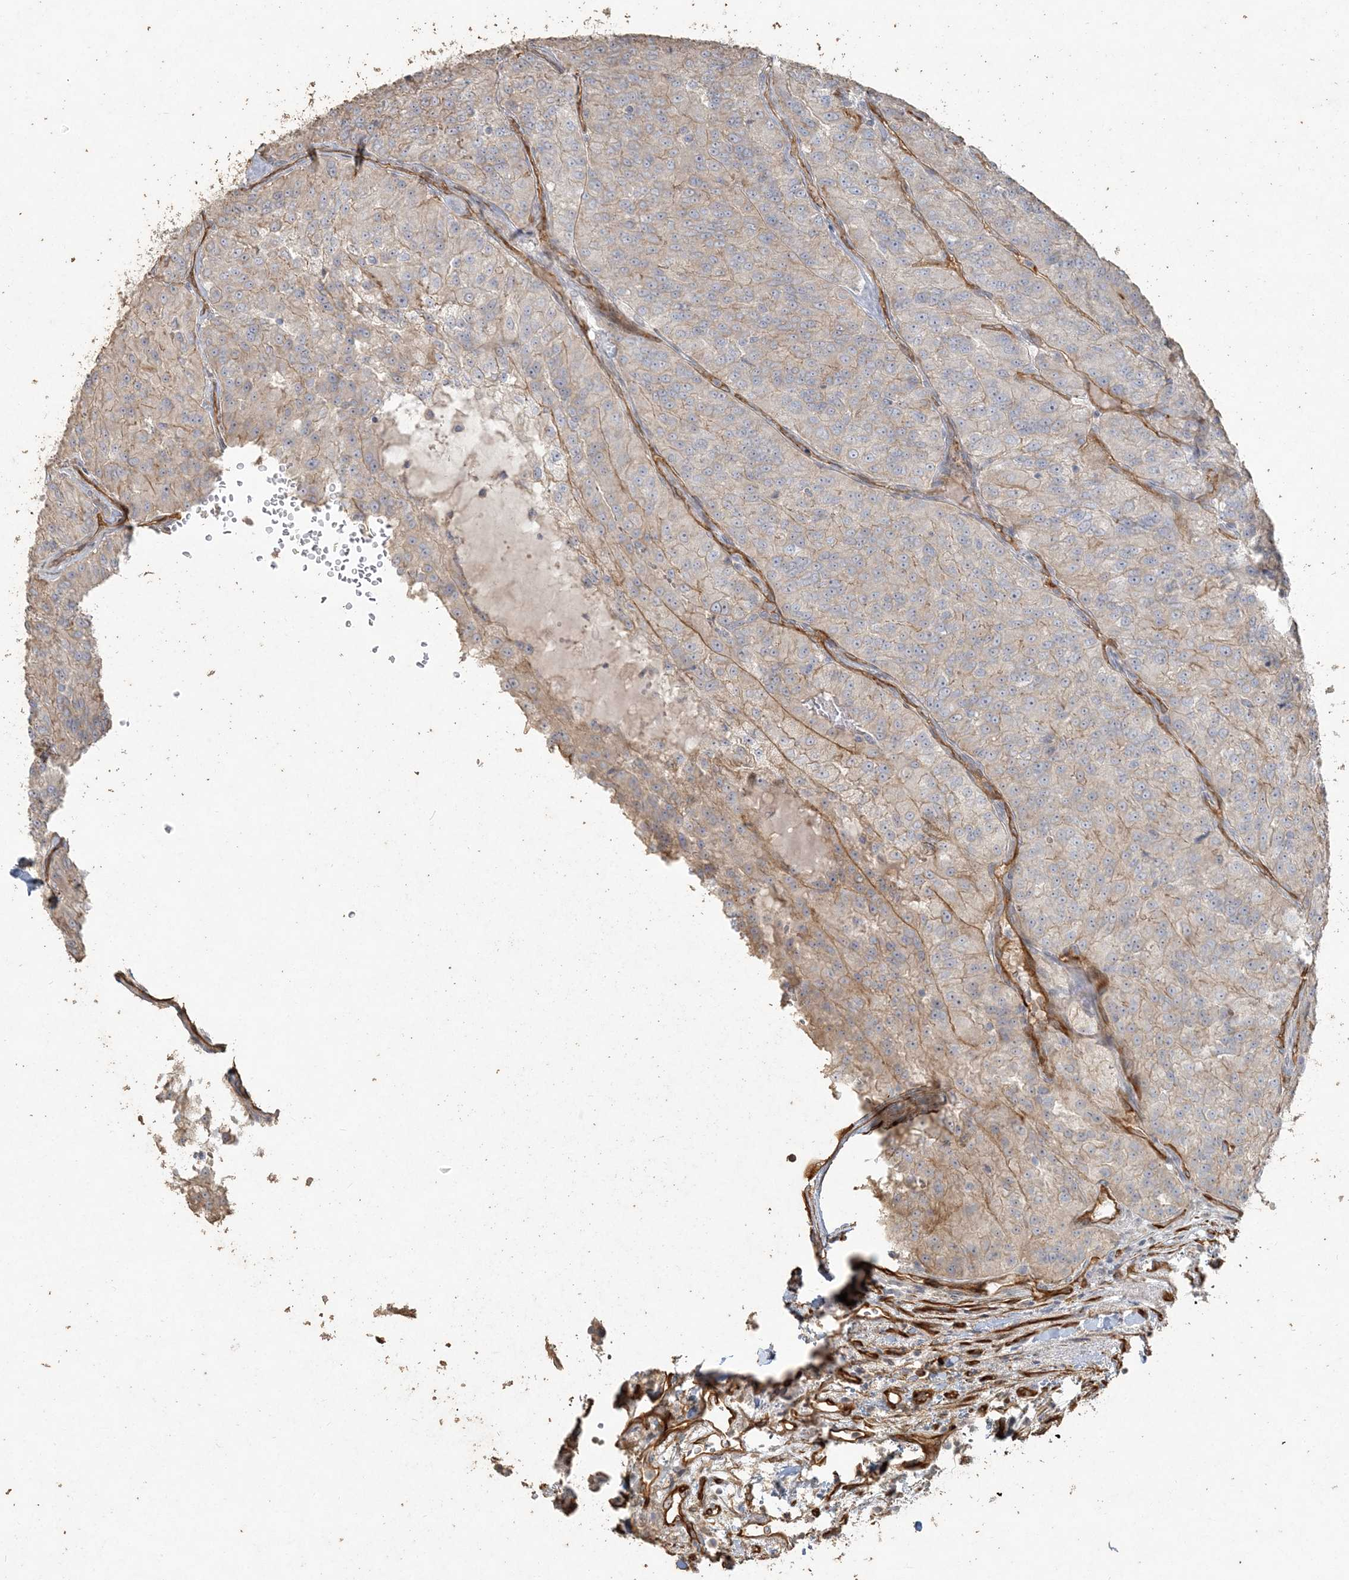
{"staining": {"intensity": "weak", "quantity": "<25%", "location": "cytoplasmic/membranous"}, "tissue": "renal cancer", "cell_type": "Tumor cells", "image_type": "cancer", "snomed": [{"axis": "morphology", "description": "Adenocarcinoma, NOS"}, {"axis": "topography", "description": "Kidney"}], "caption": "DAB (3,3'-diaminobenzidine) immunohistochemical staining of renal cancer (adenocarcinoma) demonstrates no significant staining in tumor cells. (Stains: DAB immunohistochemistry (IHC) with hematoxylin counter stain, Microscopy: brightfield microscopy at high magnification).", "gene": "RNF145", "patient": {"sex": "female", "age": 63}}